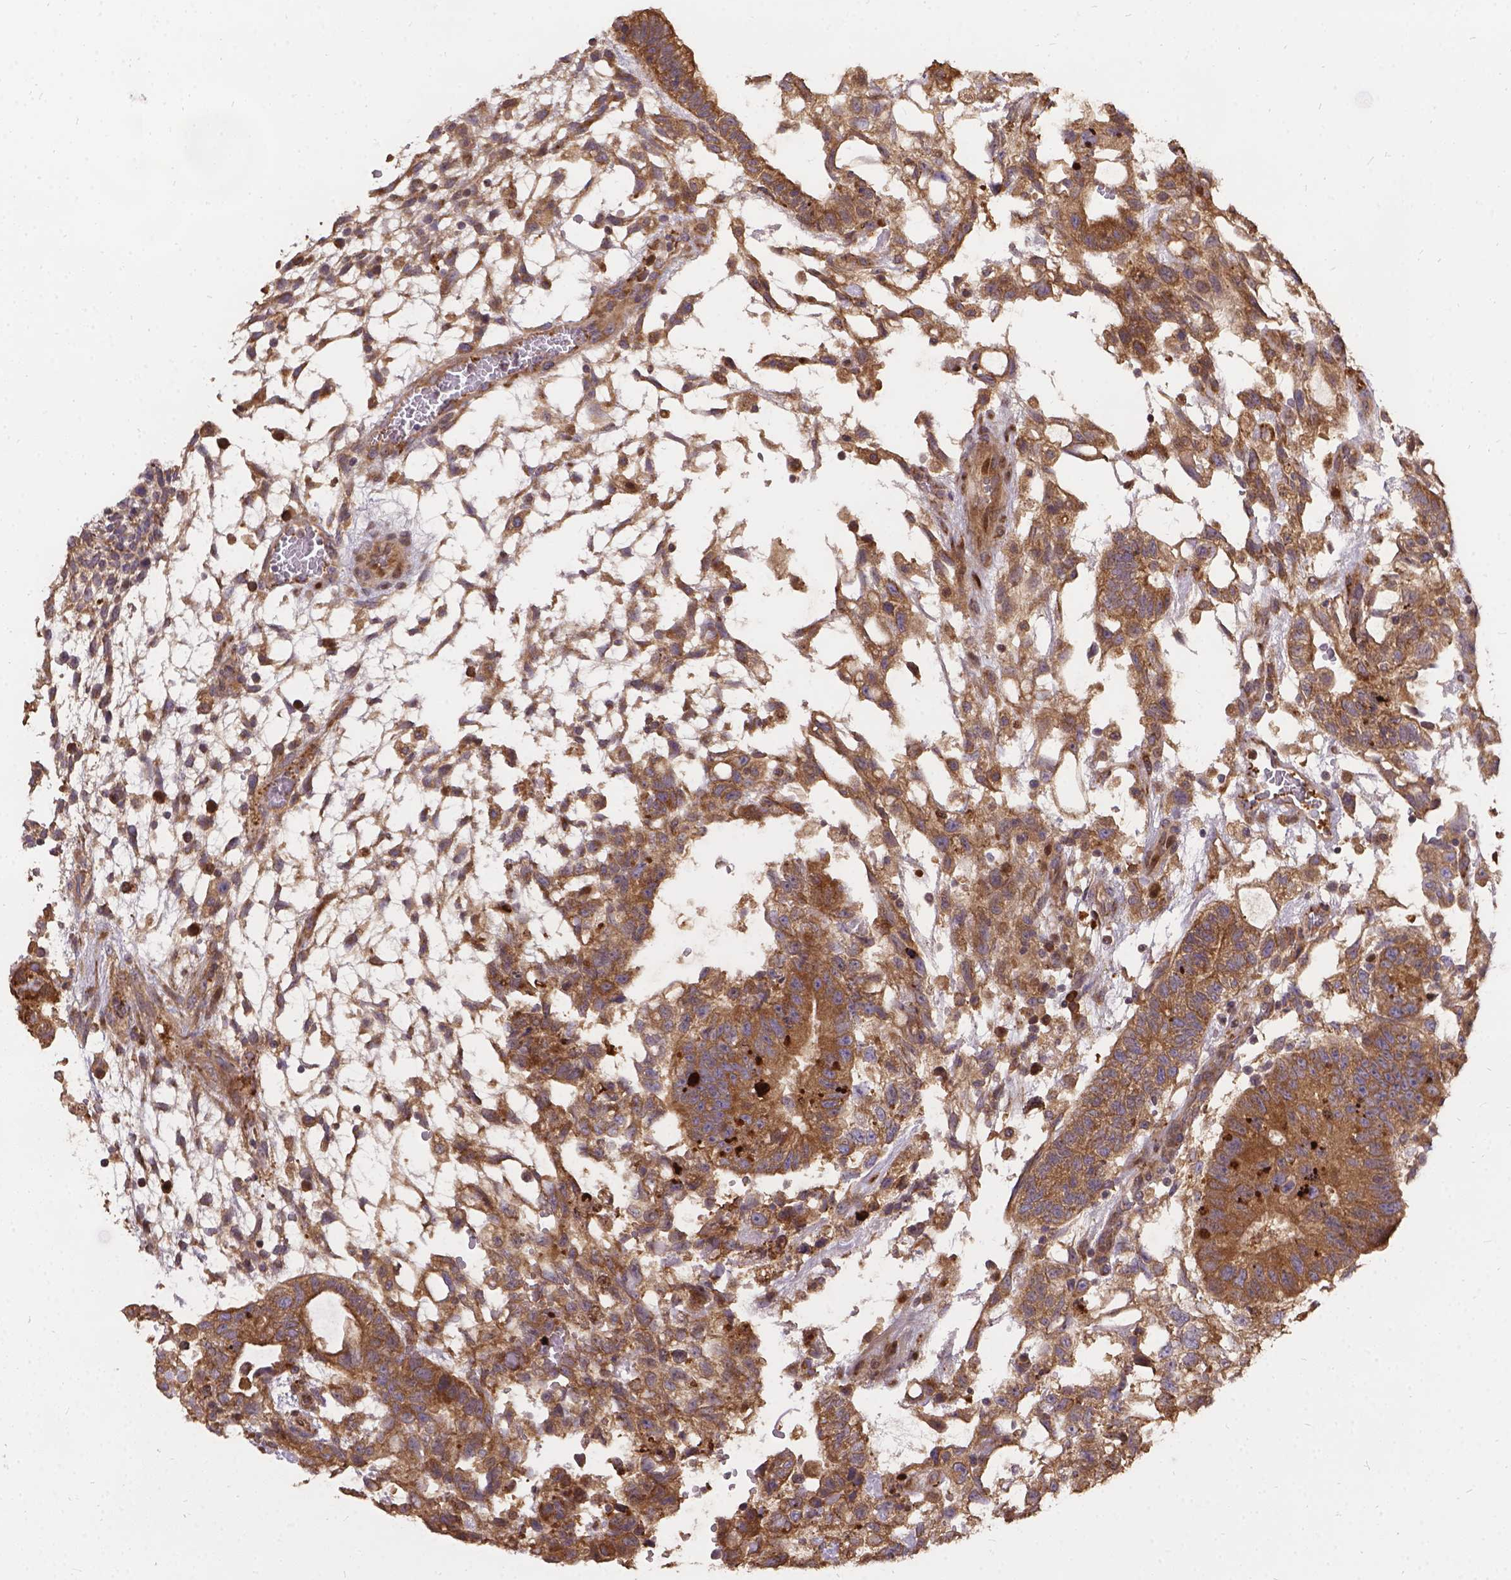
{"staining": {"intensity": "moderate", "quantity": ">75%", "location": "cytoplasmic/membranous"}, "tissue": "testis cancer", "cell_type": "Tumor cells", "image_type": "cancer", "snomed": [{"axis": "morphology", "description": "Carcinoma, Embryonal, NOS"}, {"axis": "topography", "description": "Testis"}], "caption": "The micrograph displays immunohistochemical staining of embryonal carcinoma (testis). There is moderate cytoplasmic/membranous staining is appreciated in about >75% of tumor cells.", "gene": "DENND6A", "patient": {"sex": "male", "age": 32}}